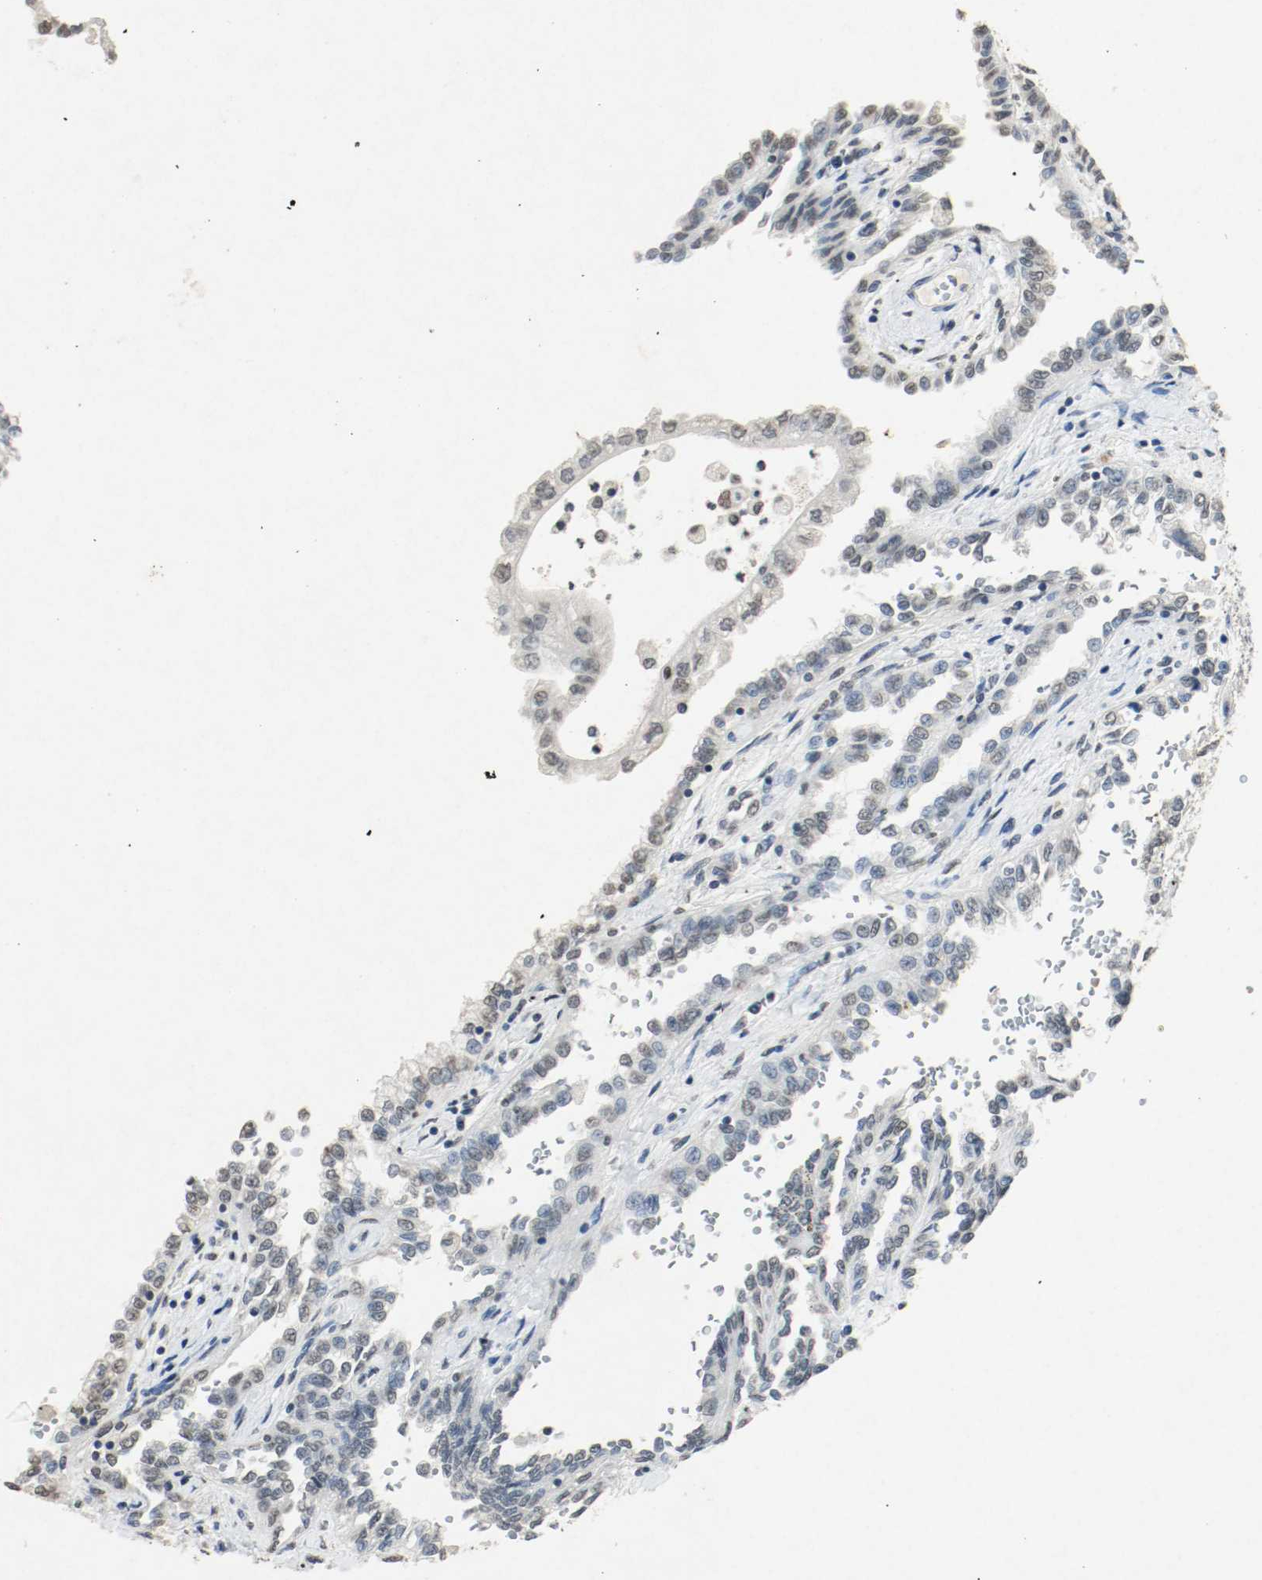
{"staining": {"intensity": "weak", "quantity": "25%-75%", "location": "nuclear"}, "tissue": "renal cancer", "cell_type": "Tumor cells", "image_type": "cancer", "snomed": [{"axis": "morphology", "description": "Inflammation, NOS"}, {"axis": "morphology", "description": "Adenocarcinoma, NOS"}, {"axis": "topography", "description": "Kidney"}], "caption": "The image demonstrates staining of renal cancer (adenocarcinoma), revealing weak nuclear protein staining (brown color) within tumor cells.", "gene": "DNMT1", "patient": {"sex": "male", "age": 68}}